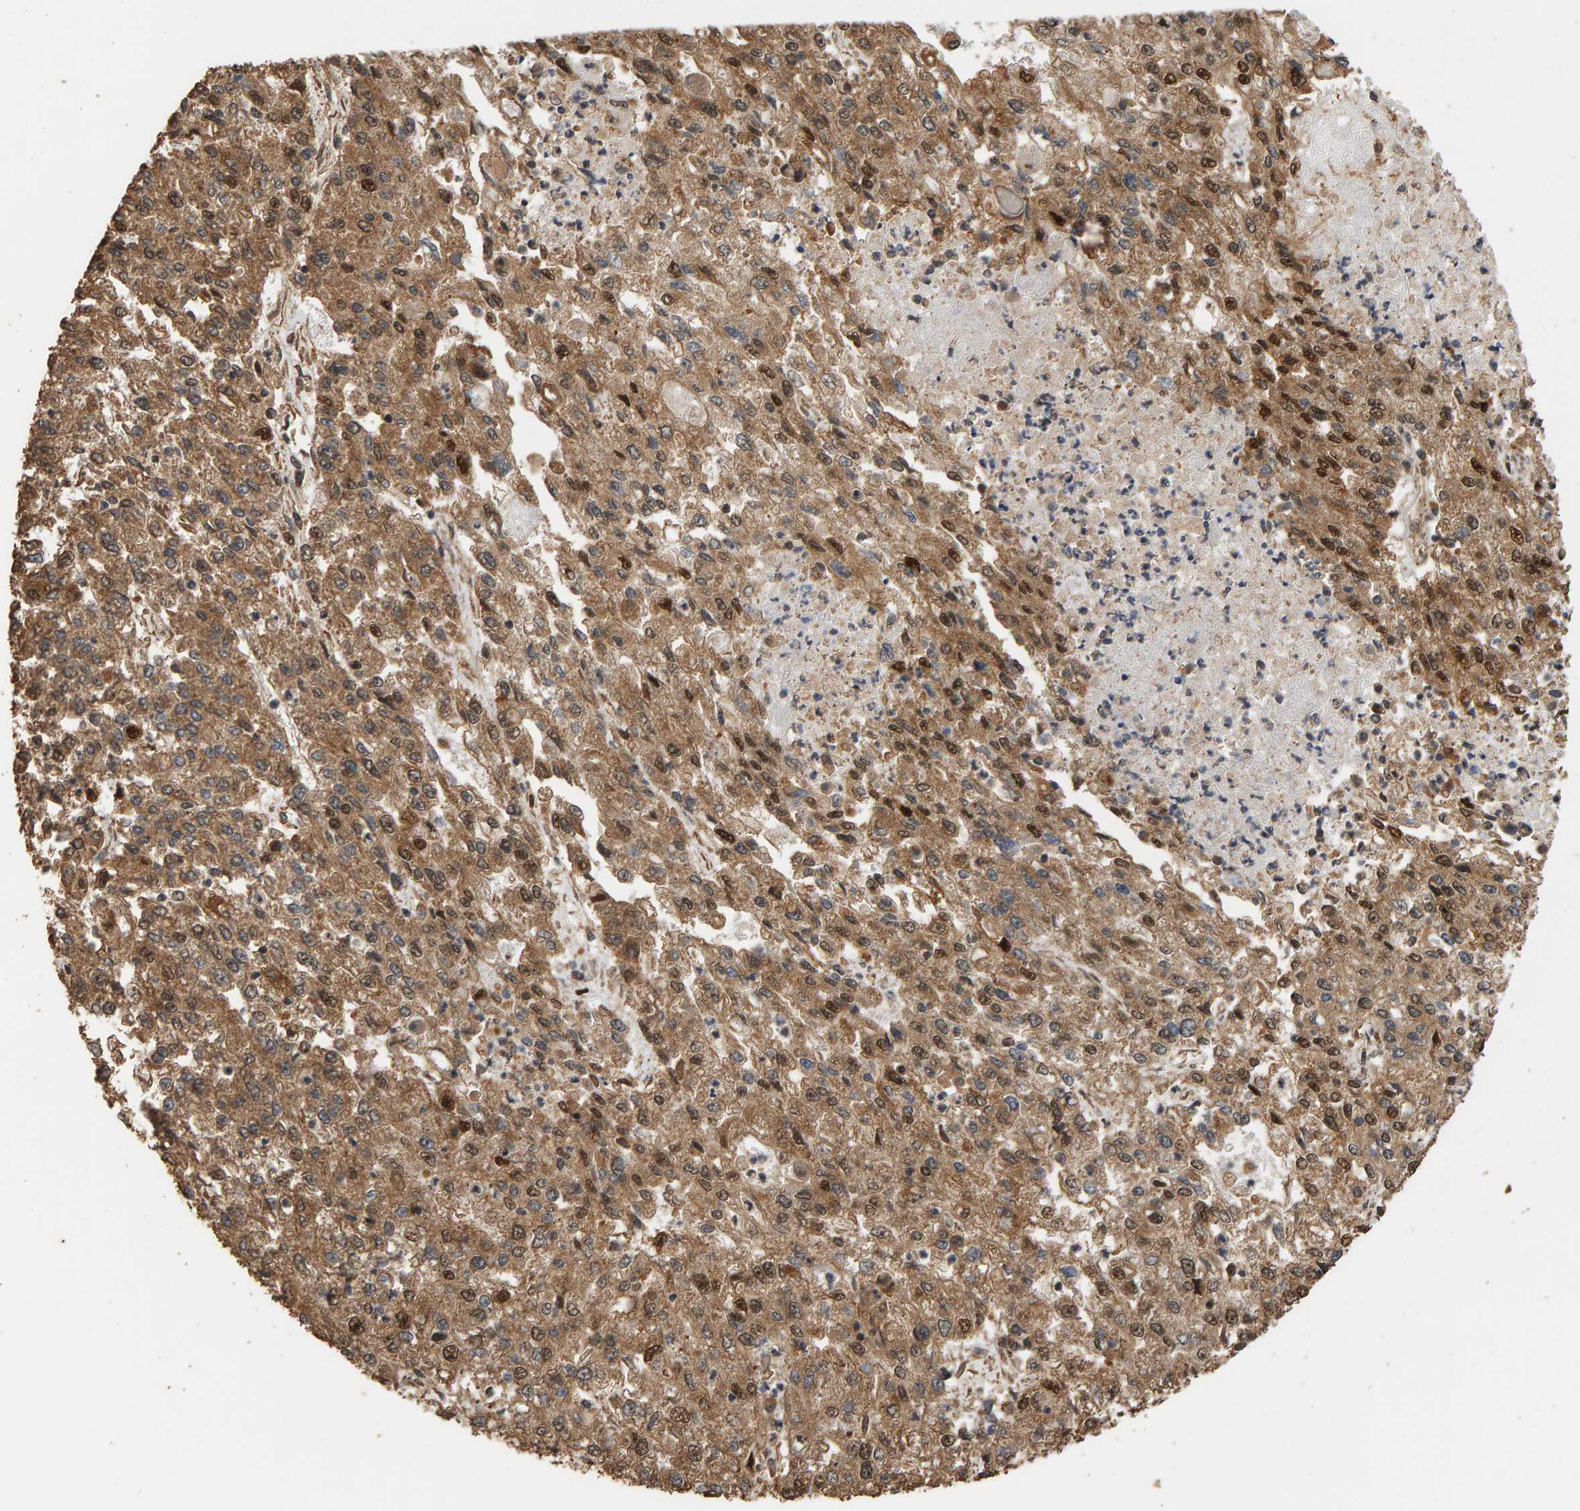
{"staining": {"intensity": "moderate", "quantity": ">75%", "location": "cytoplasmic/membranous,nuclear"}, "tissue": "endometrial cancer", "cell_type": "Tumor cells", "image_type": "cancer", "snomed": [{"axis": "morphology", "description": "Adenocarcinoma, NOS"}, {"axis": "topography", "description": "Endometrium"}], "caption": "Protein staining displays moderate cytoplasmic/membranous and nuclear staining in approximately >75% of tumor cells in endometrial cancer. (DAB IHC, brown staining for protein, blue staining for nuclei).", "gene": "GSTK1", "patient": {"sex": "female", "age": 49}}